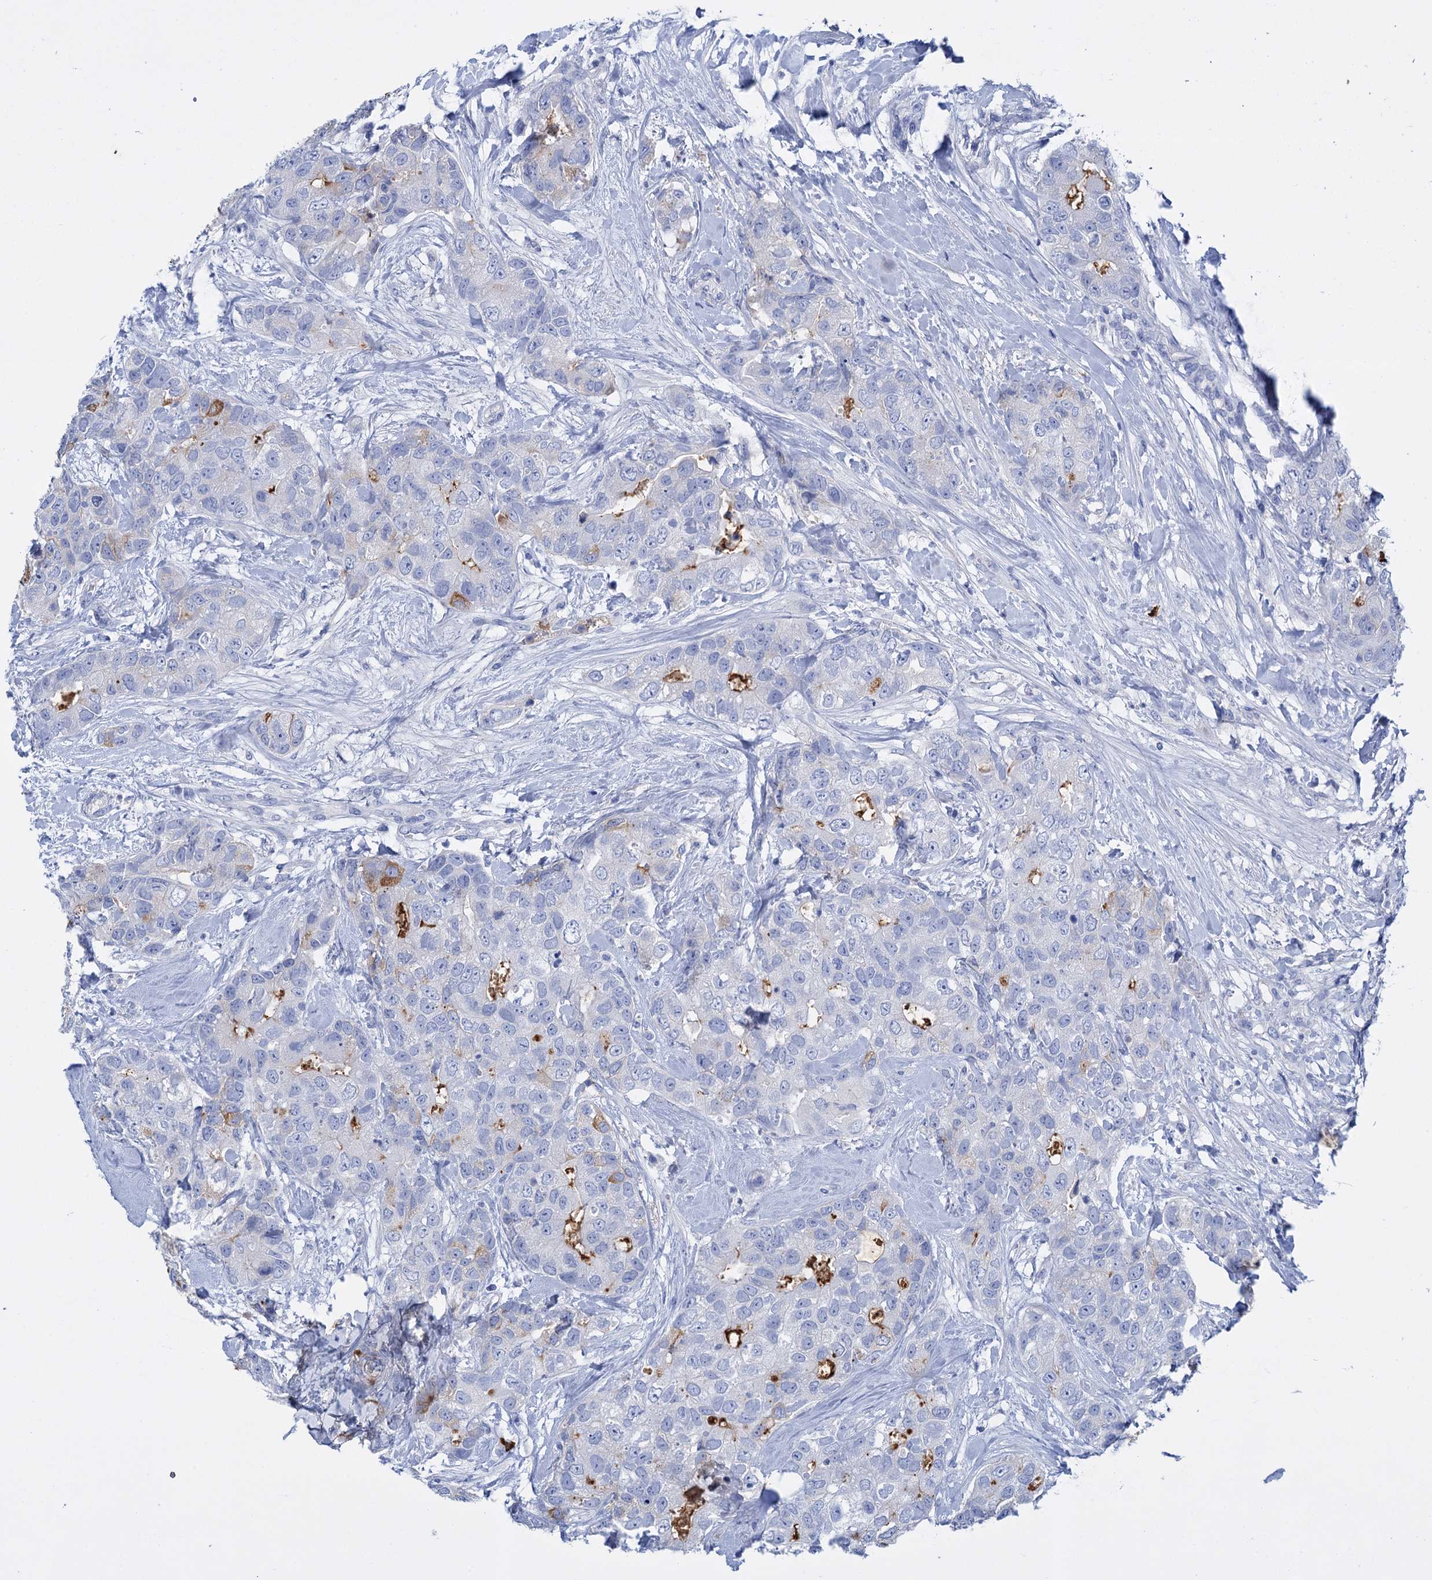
{"staining": {"intensity": "moderate", "quantity": "<25%", "location": "cytoplasmic/membranous"}, "tissue": "breast cancer", "cell_type": "Tumor cells", "image_type": "cancer", "snomed": [{"axis": "morphology", "description": "Duct carcinoma"}, {"axis": "topography", "description": "Breast"}], "caption": "DAB immunohistochemical staining of breast cancer demonstrates moderate cytoplasmic/membranous protein expression in about <25% of tumor cells.", "gene": "FBXW12", "patient": {"sex": "female", "age": 62}}